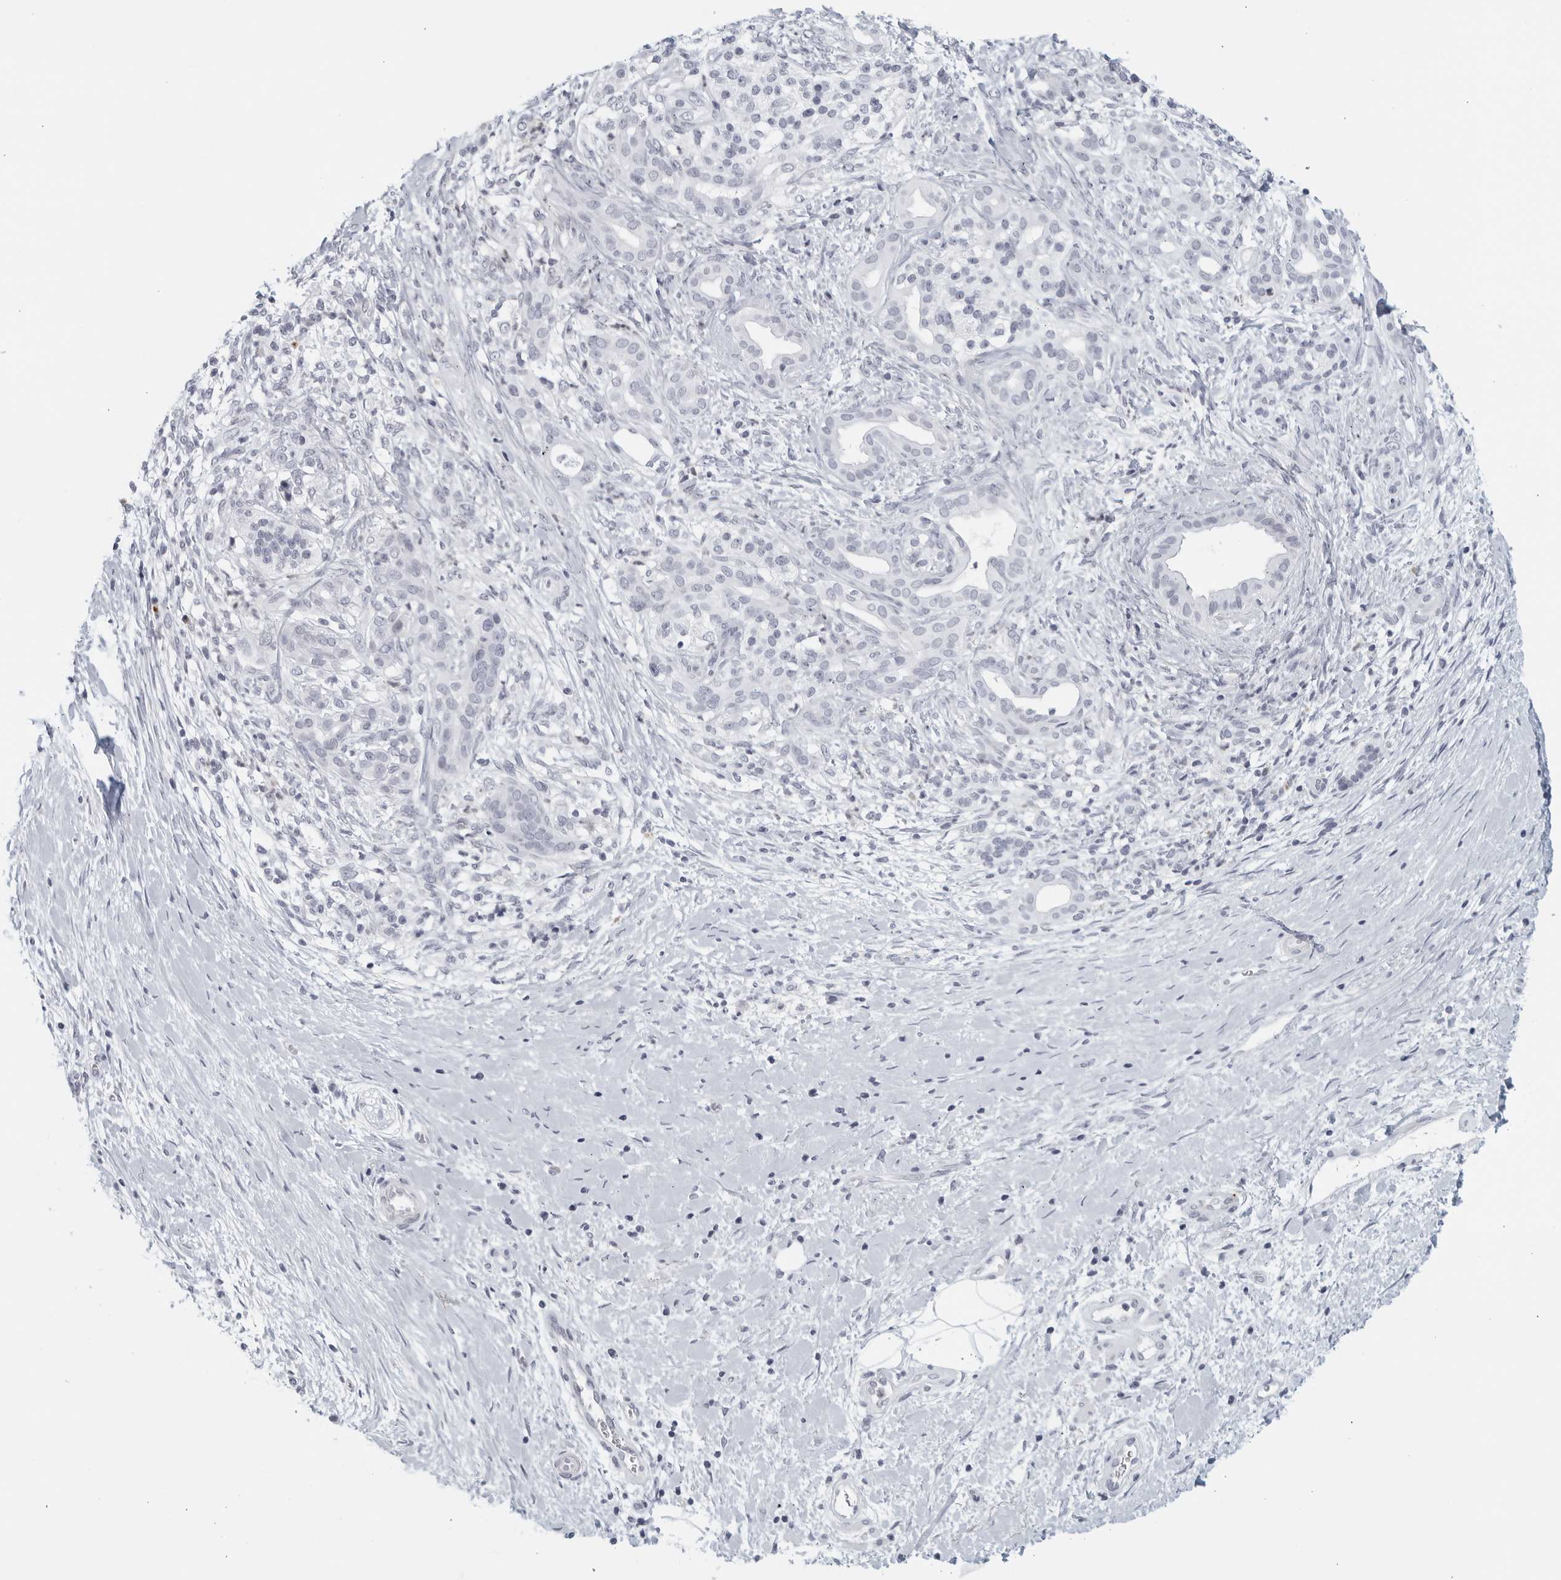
{"staining": {"intensity": "negative", "quantity": "none", "location": "none"}, "tissue": "pancreatic cancer", "cell_type": "Tumor cells", "image_type": "cancer", "snomed": [{"axis": "morphology", "description": "Adenocarcinoma, NOS"}, {"axis": "topography", "description": "Pancreas"}], "caption": "Tumor cells are negative for protein expression in human pancreatic adenocarcinoma. Nuclei are stained in blue.", "gene": "KLK7", "patient": {"sex": "male", "age": 58}}